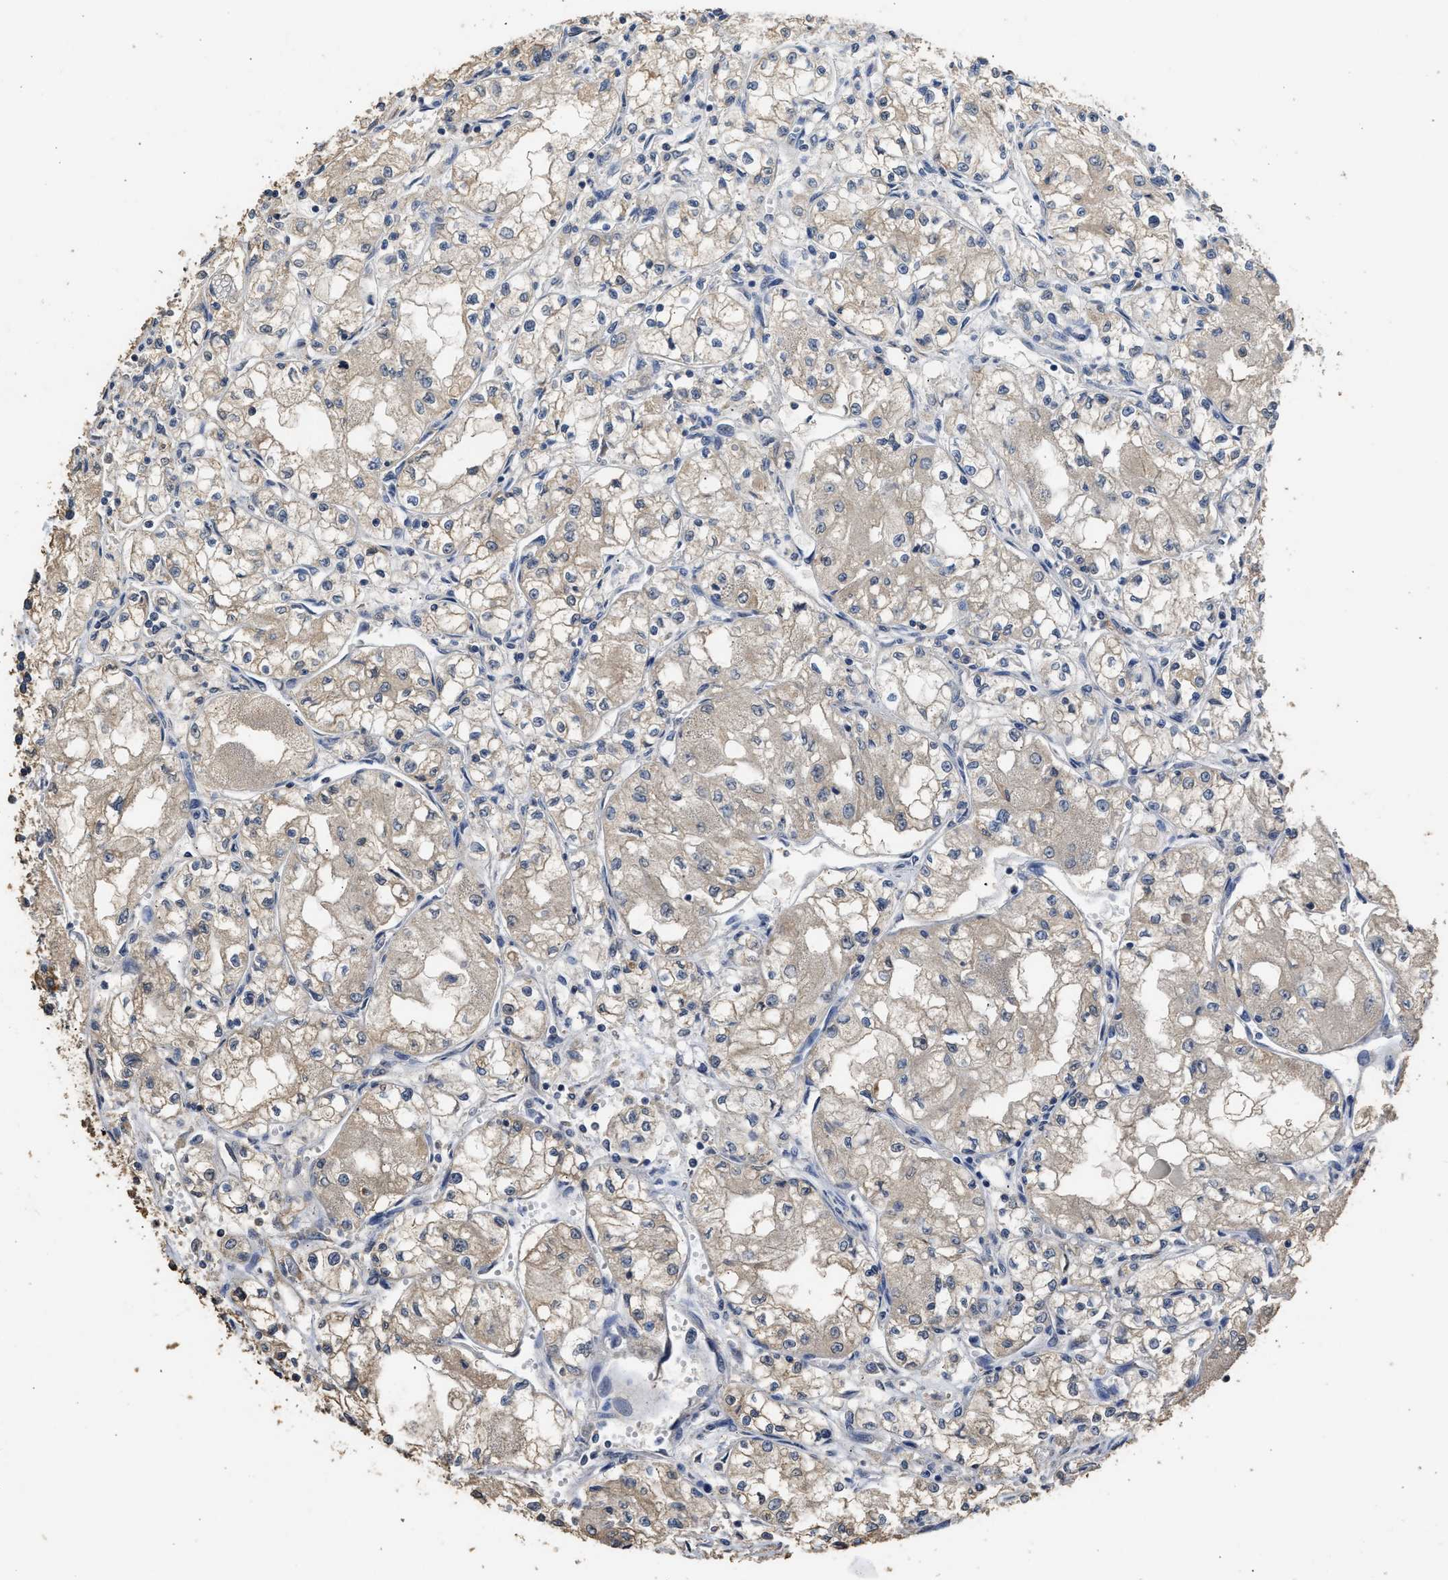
{"staining": {"intensity": "weak", "quantity": ">75%", "location": "cytoplasmic/membranous"}, "tissue": "renal cancer", "cell_type": "Tumor cells", "image_type": "cancer", "snomed": [{"axis": "morphology", "description": "Normal tissue, NOS"}, {"axis": "morphology", "description": "Adenocarcinoma, NOS"}, {"axis": "topography", "description": "Kidney"}], "caption": "Renal adenocarcinoma was stained to show a protein in brown. There is low levels of weak cytoplasmic/membranous staining in approximately >75% of tumor cells. (brown staining indicates protein expression, while blue staining denotes nuclei).", "gene": "SPINT2", "patient": {"sex": "male", "age": 59}}